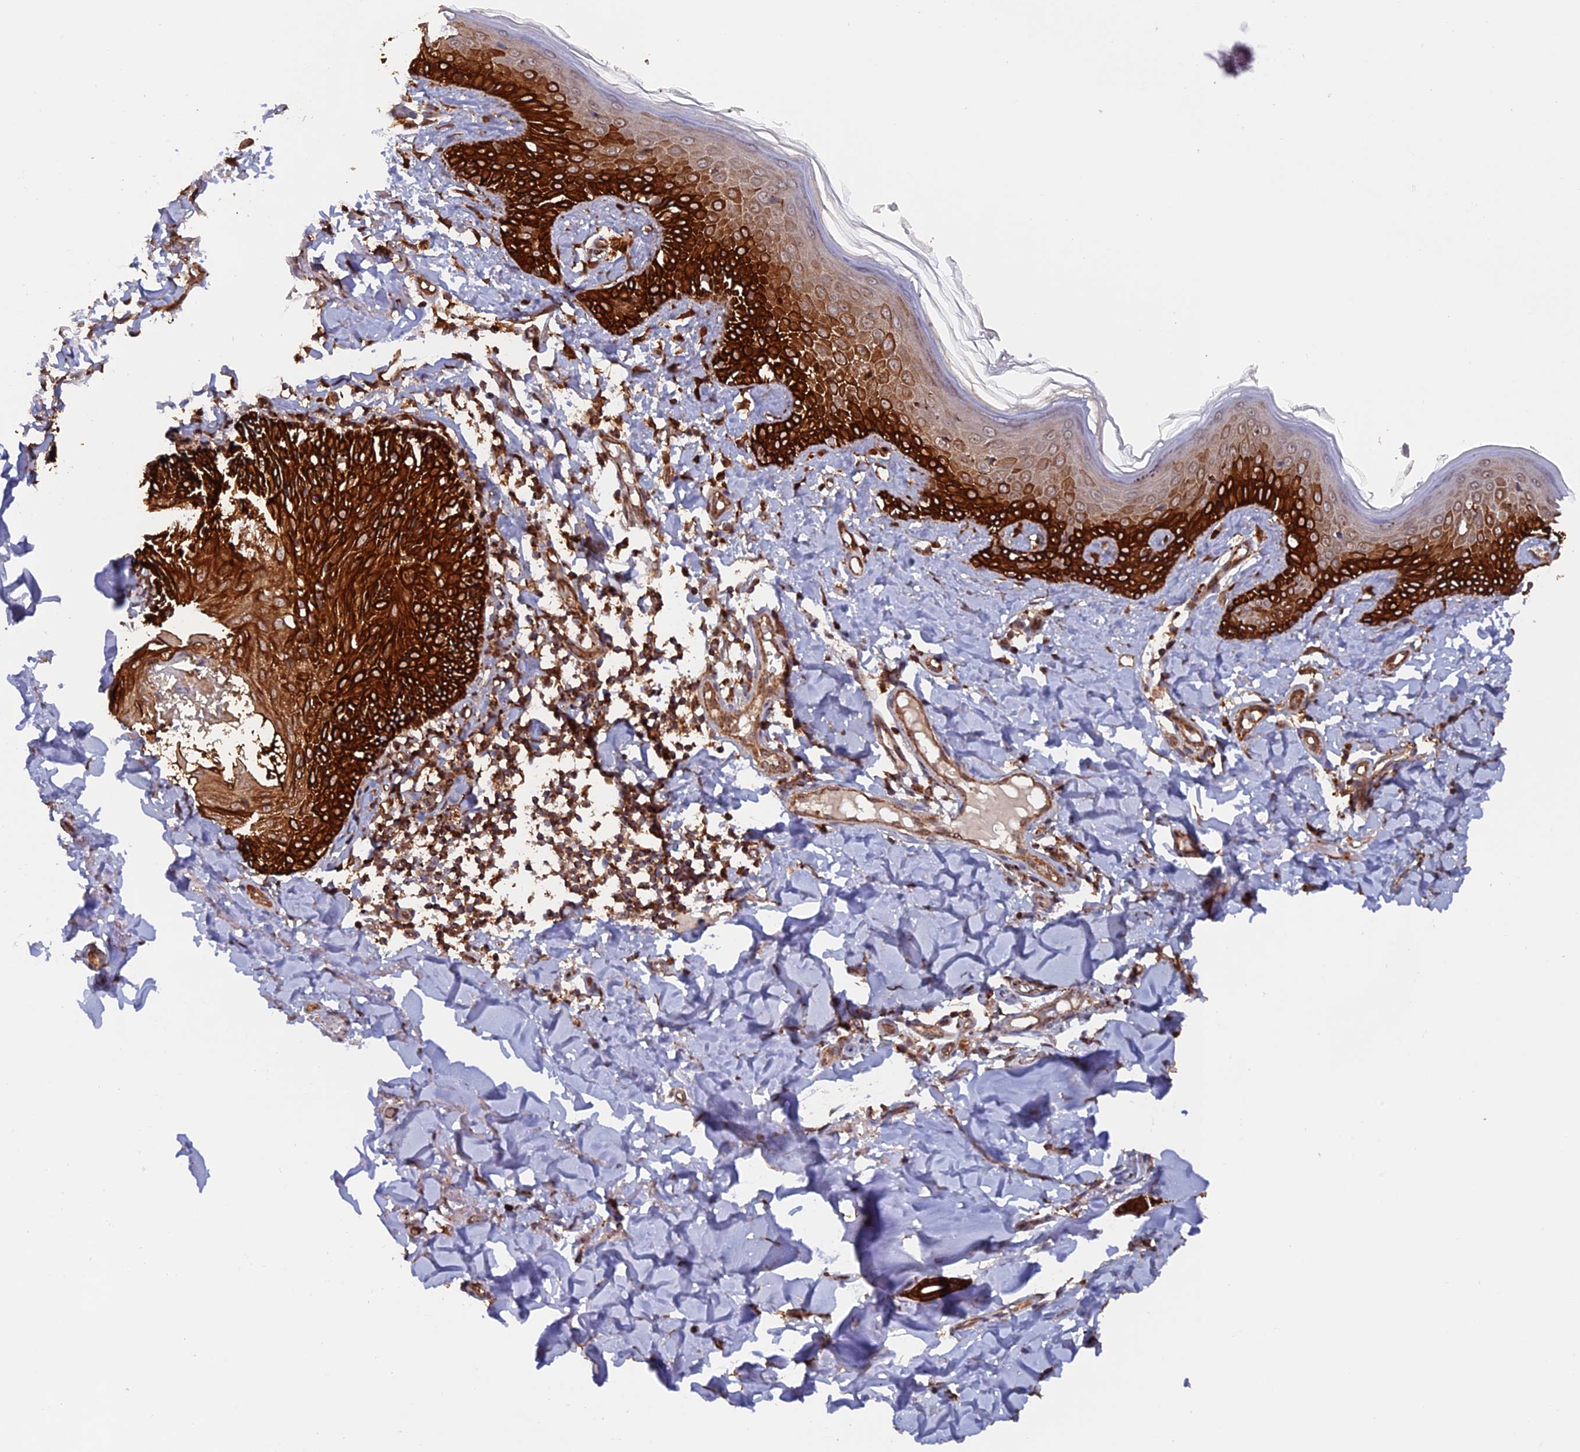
{"staining": {"intensity": "strong", "quantity": ">75%", "location": "cytoplasmic/membranous"}, "tissue": "skin cancer", "cell_type": "Tumor cells", "image_type": "cancer", "snomed": [{"axis": "morphology", "description": "Normal tissue, NOS"}, {"axis": "morphology", "description": "Basal cell carcinoma"}, {"axis": "topography", "description": "Skin"}], "caption": "A photomicrograph showing strong cytoplasmic/membranous positivity in about >75% of tumor cells in skin cancer (basal cell carcinoma), as visualized by brown immunohistochemical staining.", "gene": "DTYMK", "patient": {"sex": "male", "age": 66}}